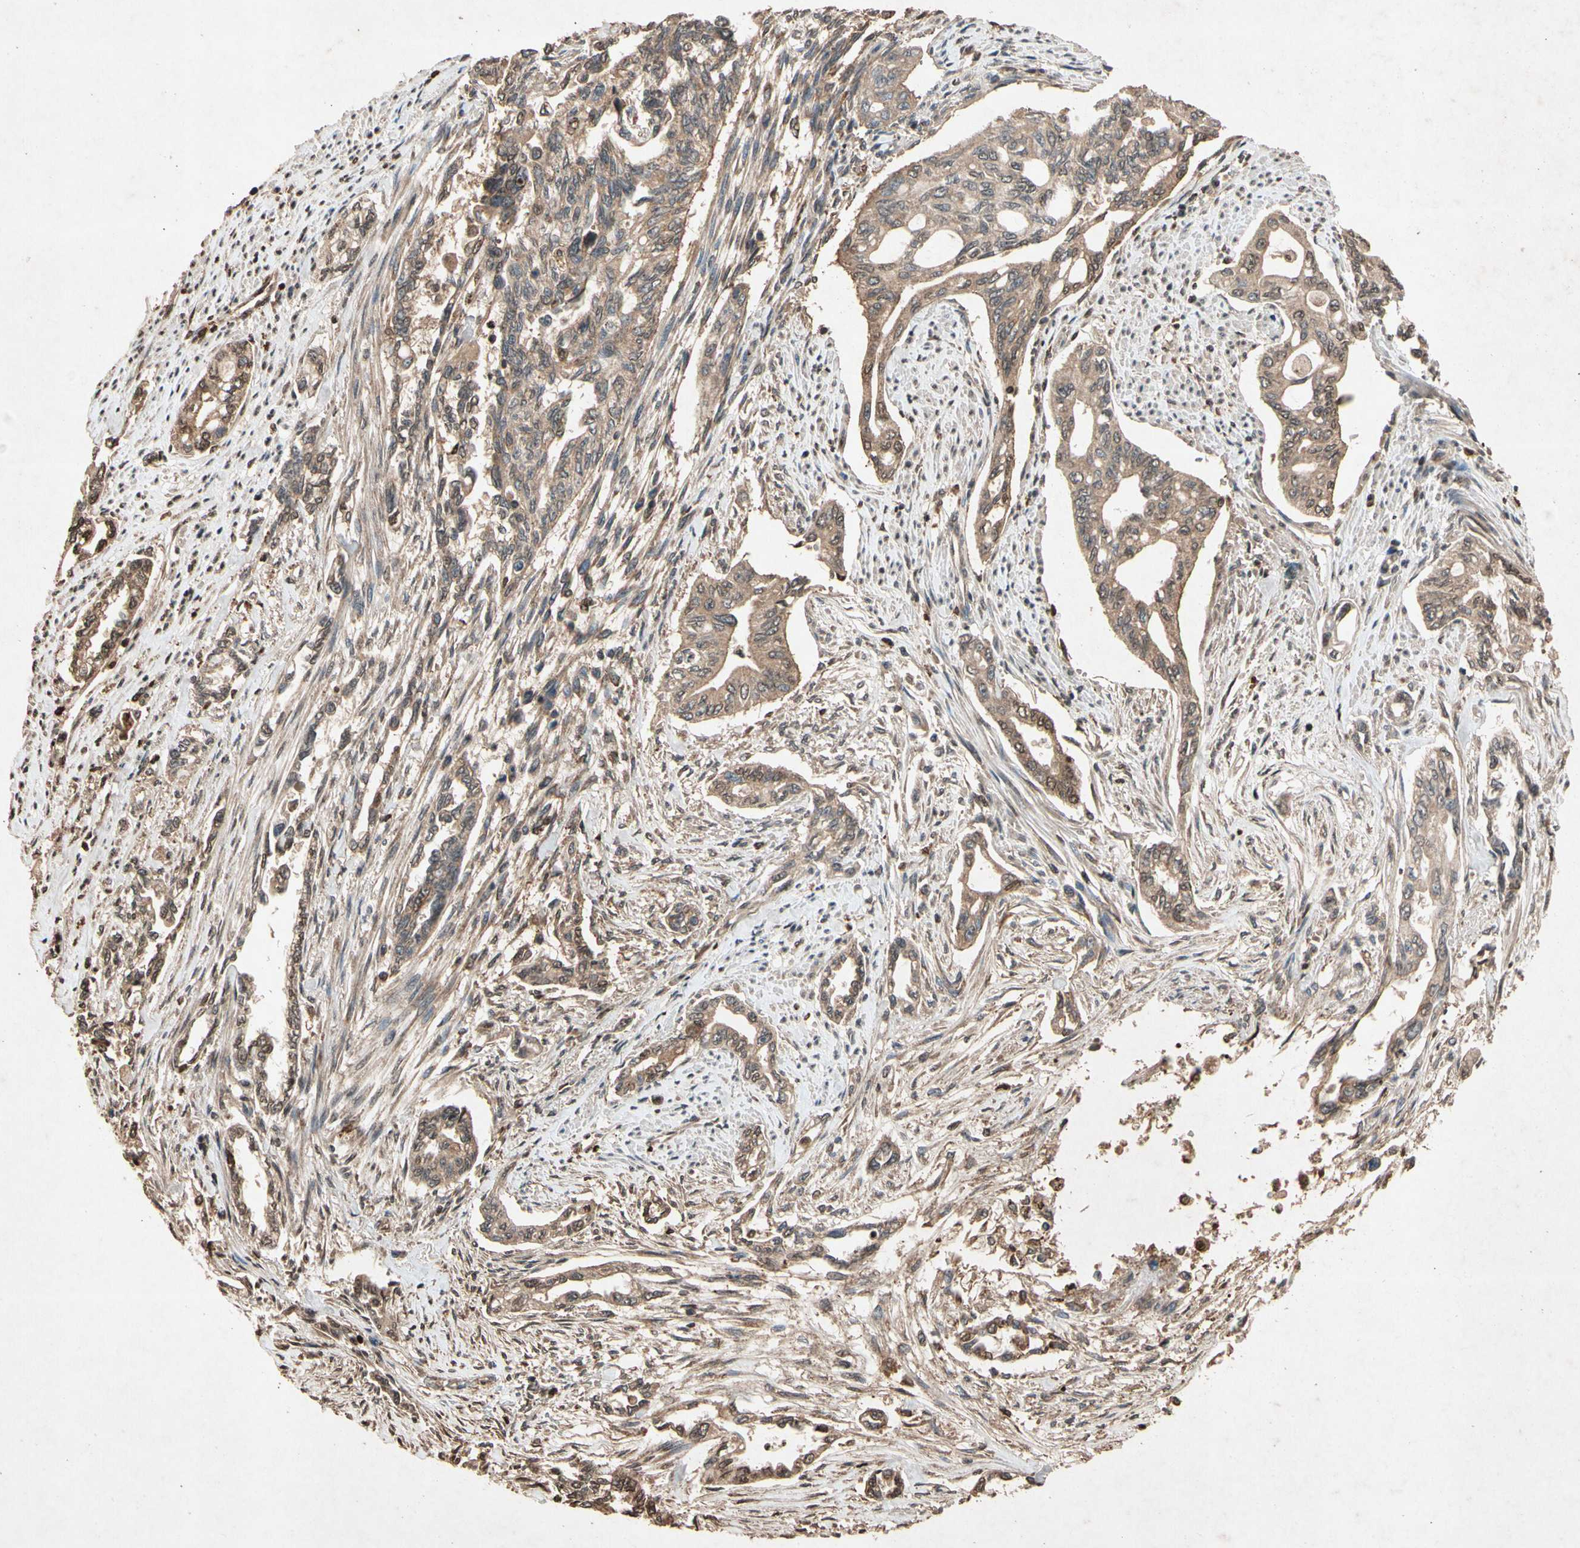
{"staining": {"intensity": "moderate", "quantity": ">75%", "location": "cytoplasmic/membranous"}, "tissue": "pancreatic cancer", "cell_type": "Tumor cells", "image_type": "cancer", "snomed": [{"axis": "morphology", "description": "Normal tissue, NOS"}, {"axis": "topography", "description": "Pancreas"}], "caption": "This is a photomicrograph of IHC staining of pancreatic cancer, which shows moderate expression in the cytoplasmic/membranous of tumor cells.", "gene": "PRDX4", "patient": {"sex": "male", "age": 42}}